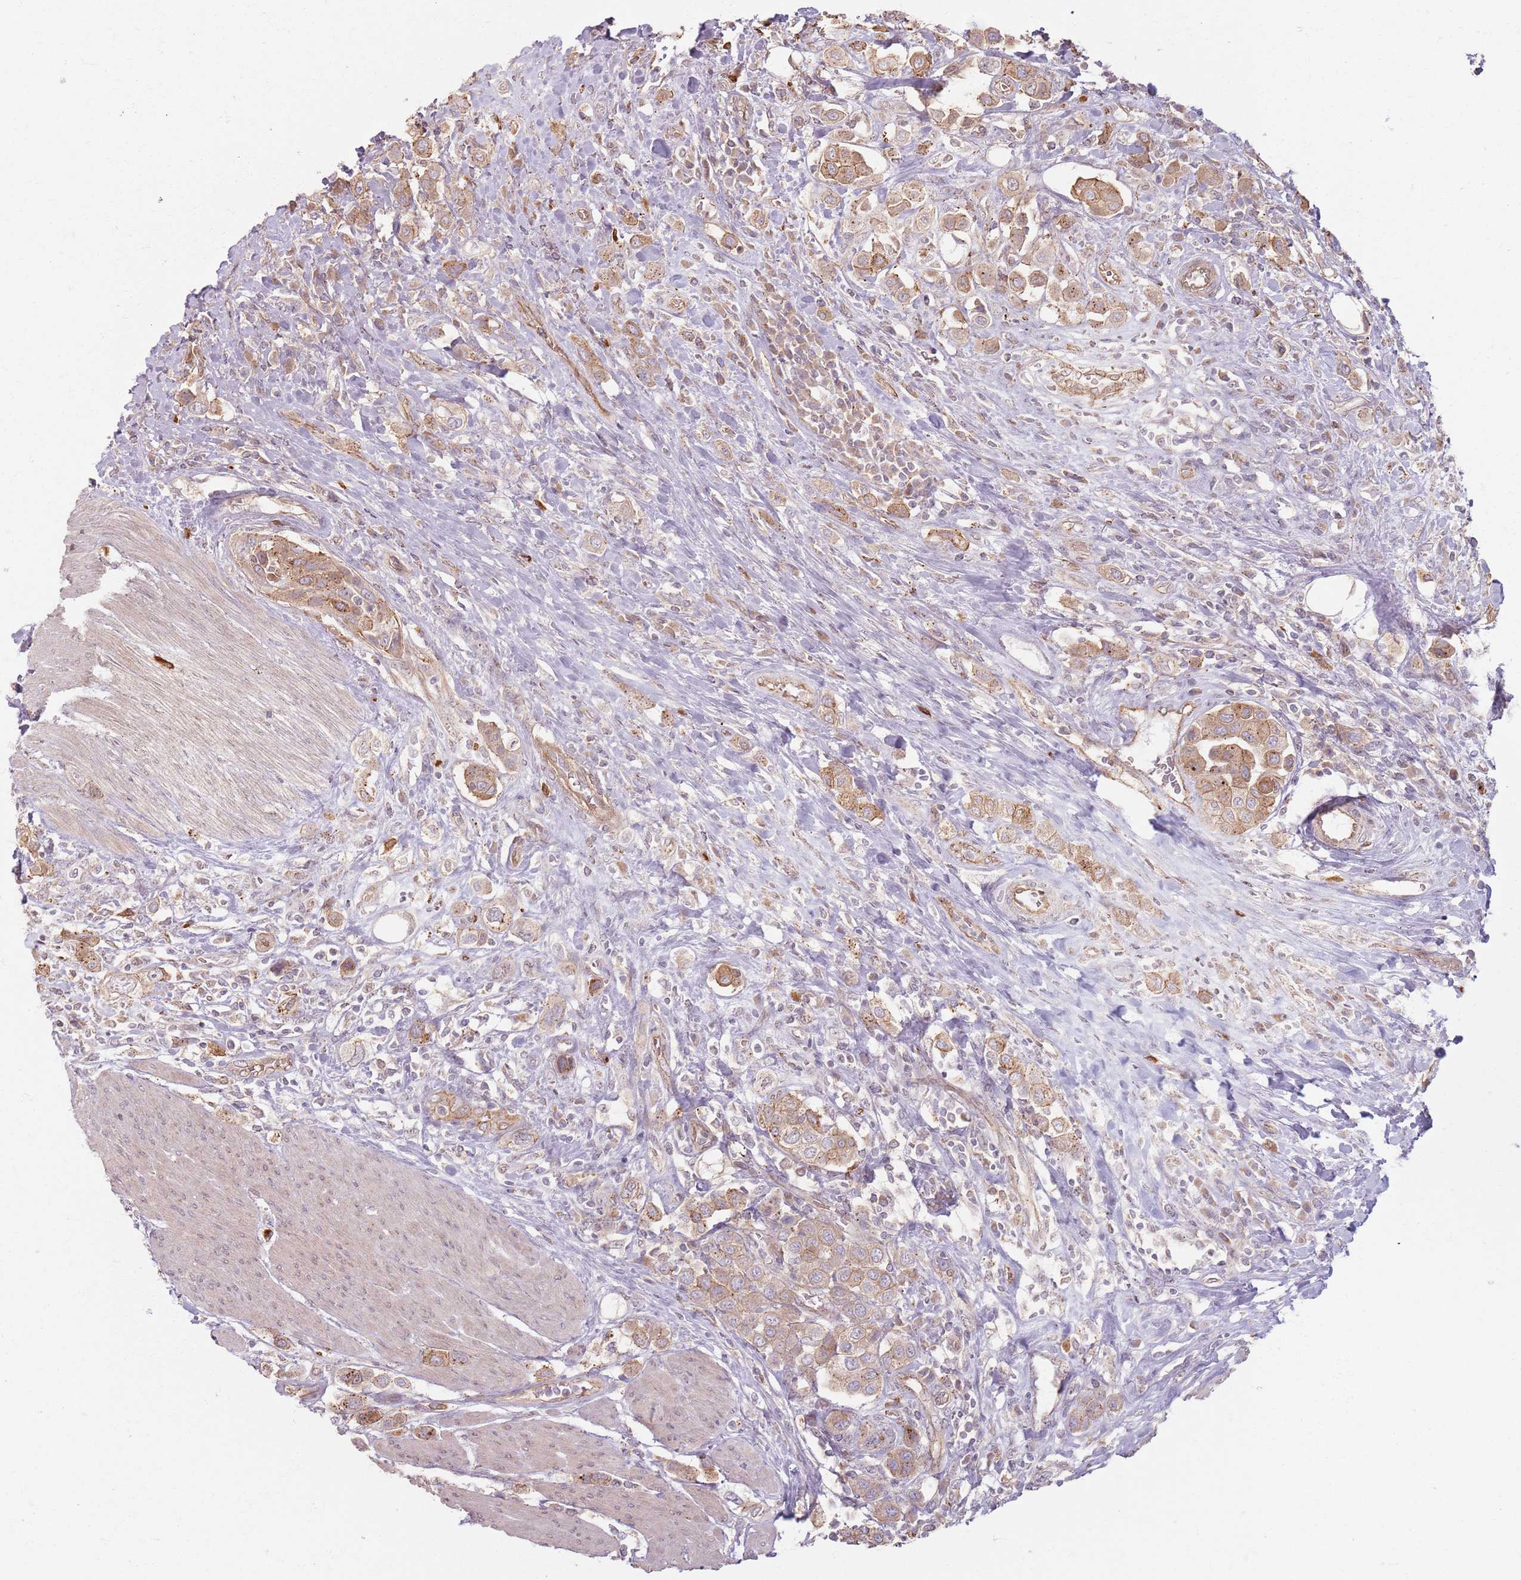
{"staining": {"intensity": "moderate", "quantity": ">75%", "location": "cytoplasmic/membranous"}, "tissue": "urothelial cancer", "cell_type": "Tumor cells", "image_type": "cancer", "snomed": [{"axis": "morphology", "description": "Urothelial carcinoma, High grade"}, {"axis": "topography", "description": "Urinary bladder"}], "caption": "Tumor cells display moderate cytoplasmic/membranous staining in about >75% of cells in urothelial cancer.", "gene": "KCNA5", "patient": {"sex": "male", "age": 50}}